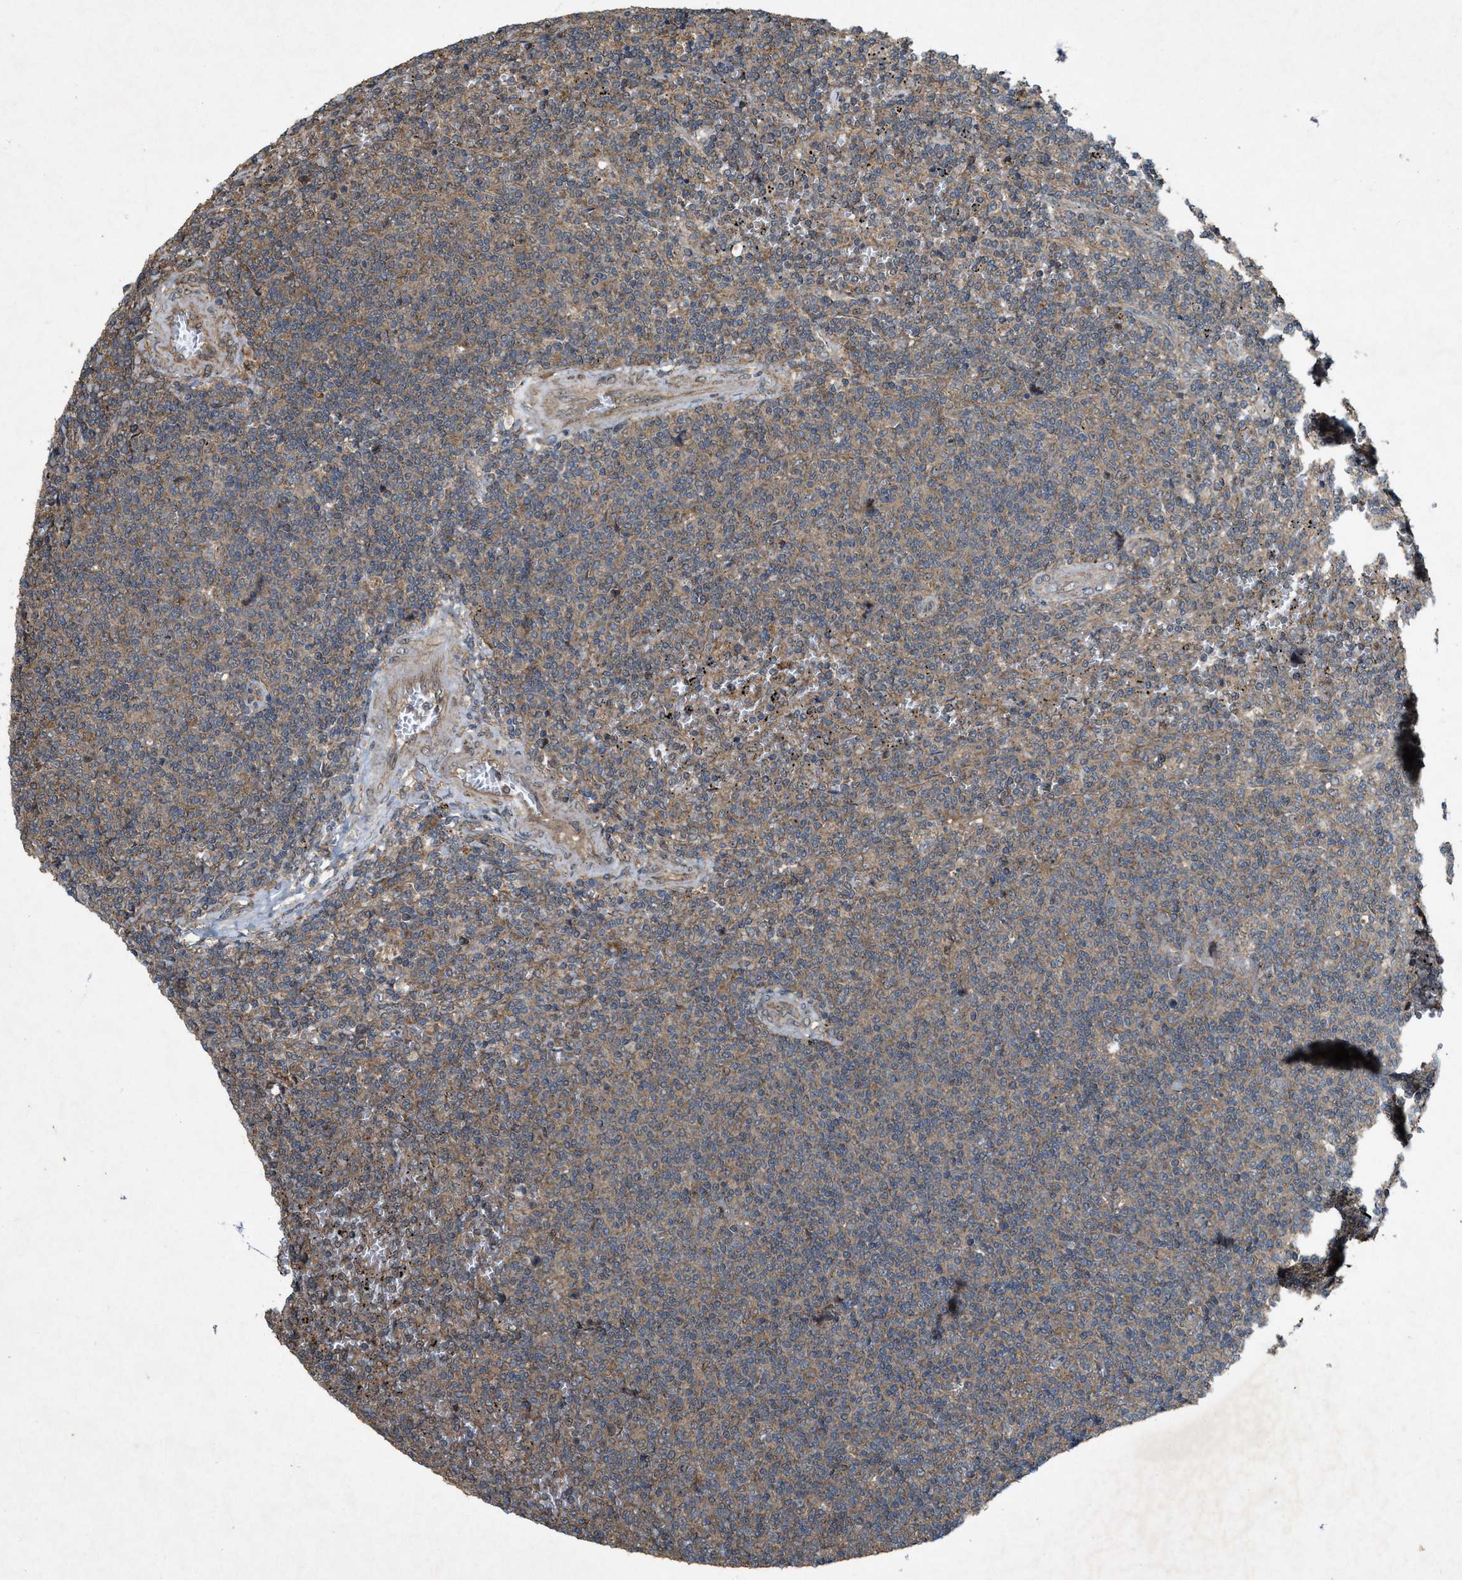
{"staining": {"intensity": "weak", "quantity": ">75%", "location": "cytoplasmic/membranous"}, "tissue": "lymphoma", "cell_type": "Tumor cells", "image_type": "cancer", "snomed": [{"axis": "morphology", "description": "Malignant lymphoma, non-Hodgkin's type, Low grade"}, {"axis": "topography", "description": "Spleen"}], "caption": "A histopathology image of human lymphoma stained for a protein displays weak cytoplasmic/membranous brown staining in tumor cells. (DAB (3,3'-diaminobenzidine) = brown stain, brightfield microscopy at high magnification).", "gene": "PDP2", "patient": {"sex": "female", "age": 50}}